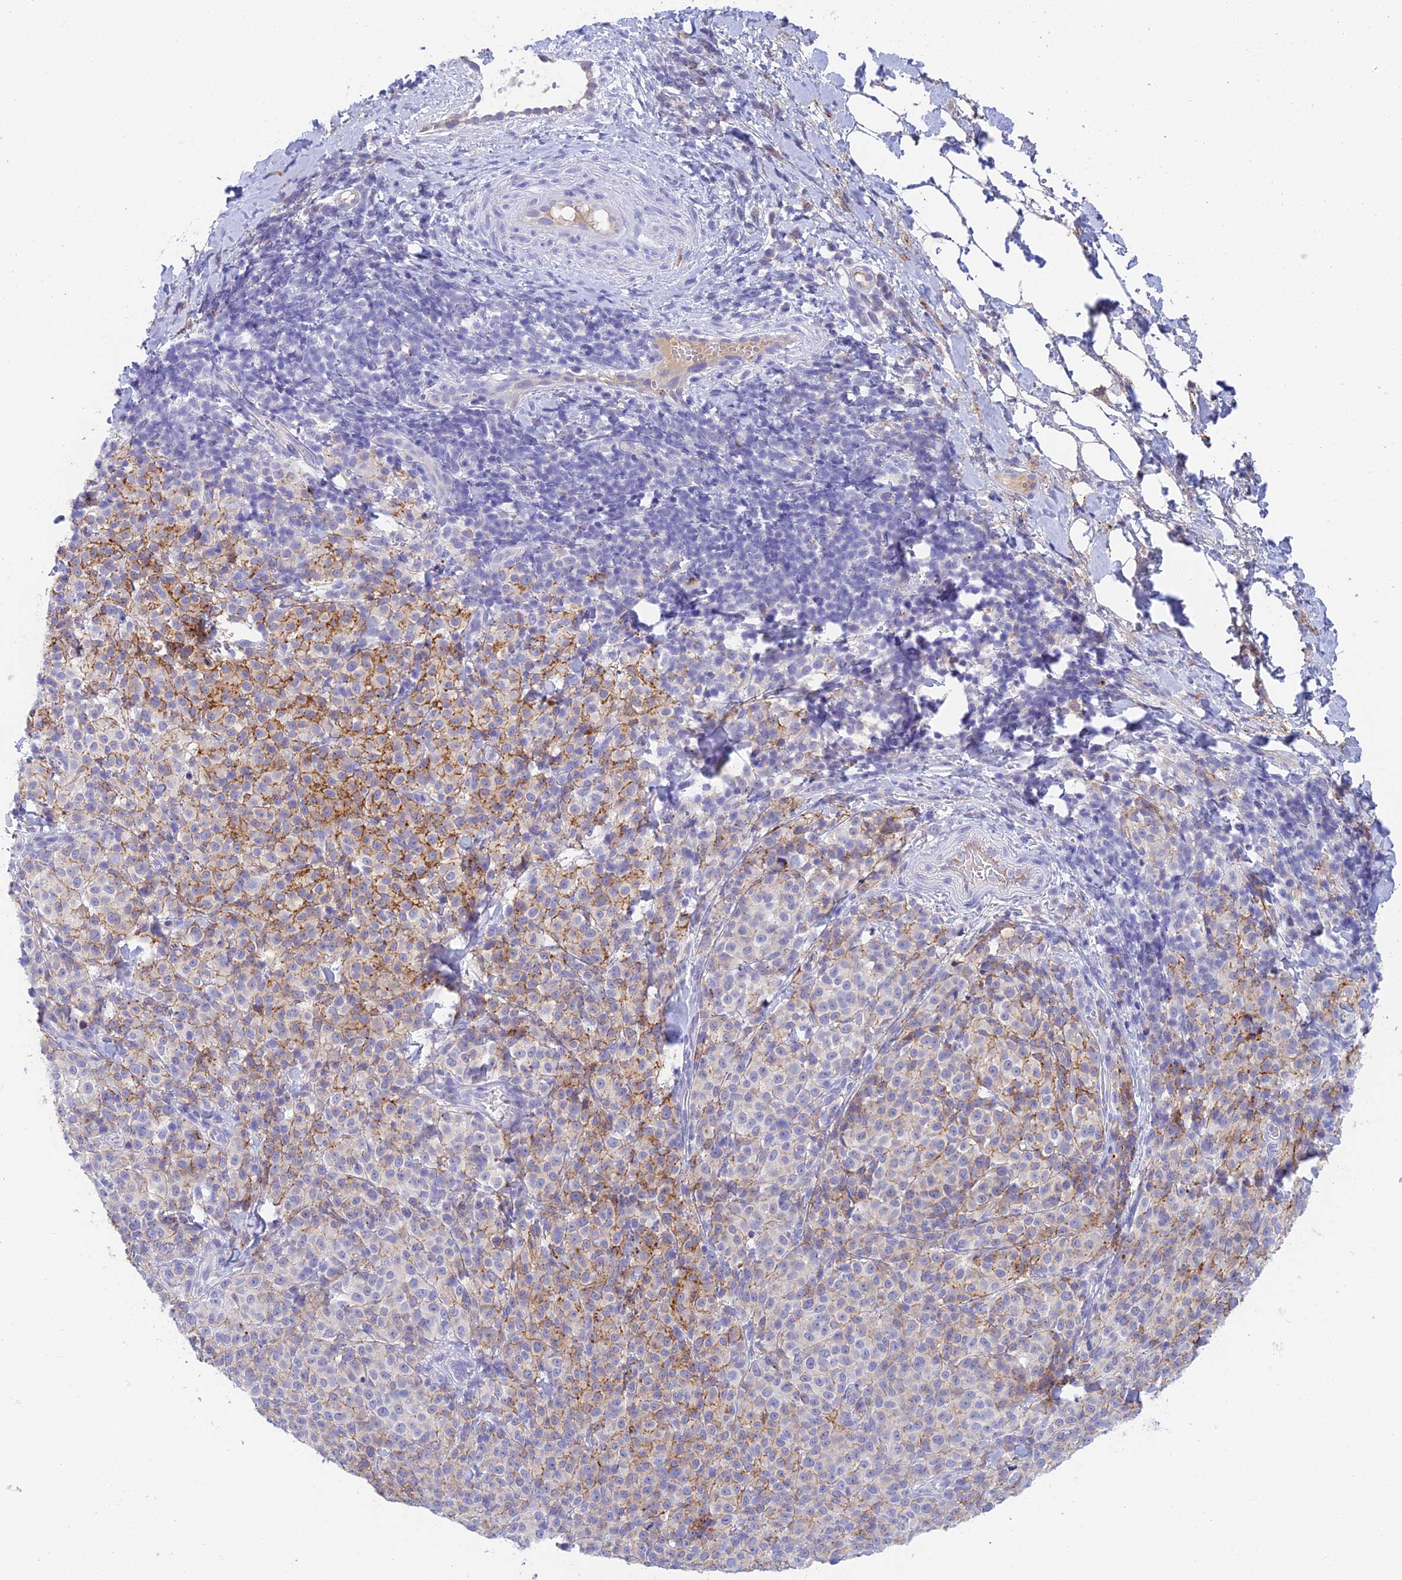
{"staining": {"intensity": "moderate", "quantity": "<25%", "location": "cytoplasmic/membranous"}, "tissue": "melanoma", "cell_type": "Tumor cells", "image_type": "cancer", "snomed": [{"axis": "morphology", "description": "Normal tissue, NOS"}, {"axis": "morphology", "description": "Malignant melanoma, NOS"}, {"axis": "topography", "description": "Skin"}], "caption": "Immunohistochemical staining of human malignant melanoma shows low levels of moderate cytoplasmic/membranous positivity in approximately <25% of tumor cells.", "gene": "ADAMTS13", "patient": {"sex": "female", "age": 34}}